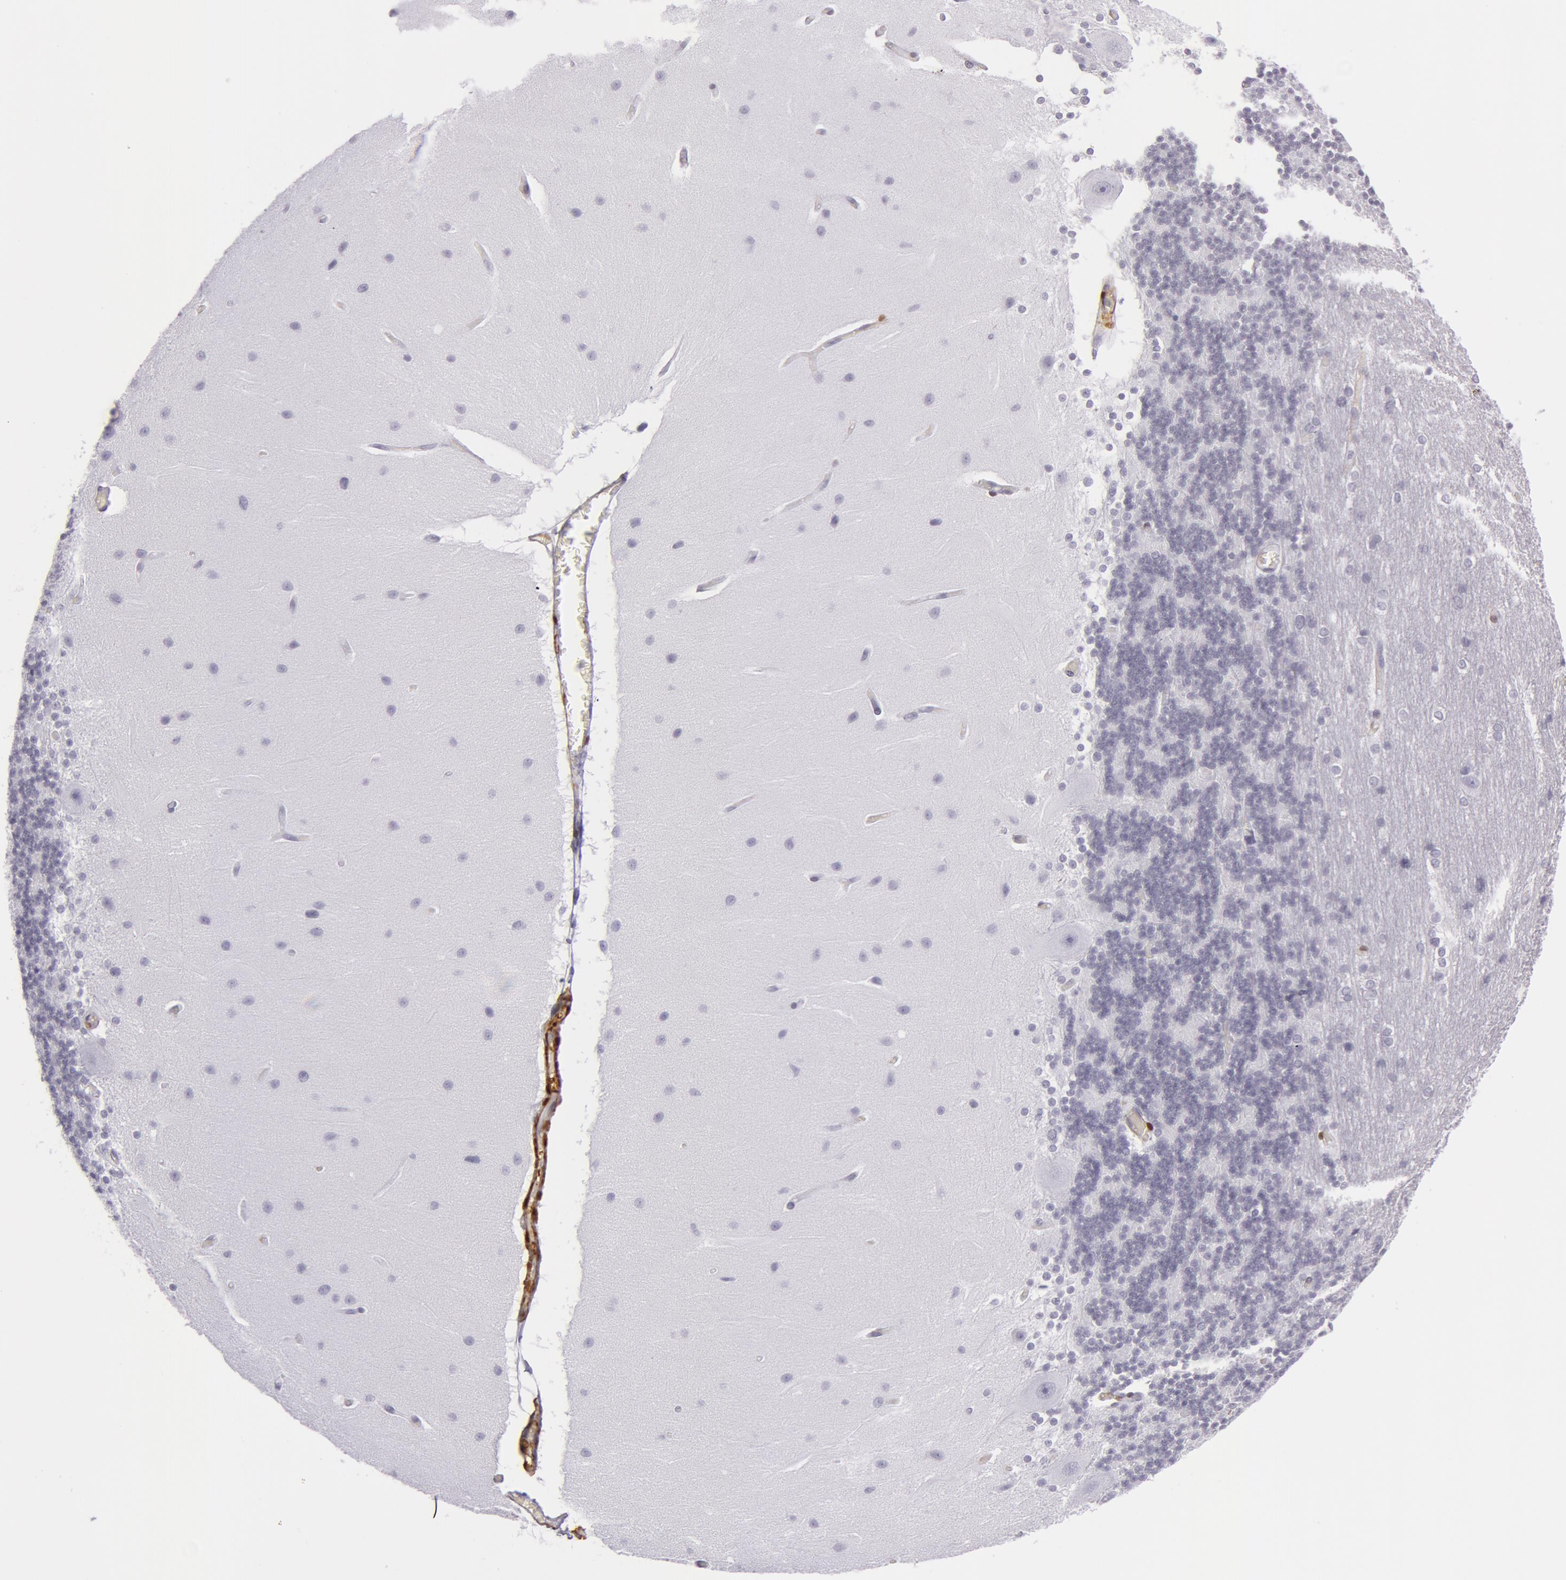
{"staining": {"intensity": "negative", "quantity": "none", "location": "none"}, "tissue": "cerebellum", "cell_type": "Cells in granular layer", "image_type": "normal", "snomed": [{"axis": "morphology", "description": "Normal tissue, NOS"}, {"axis": "topography", "description": "Cerebellum"}], "caption": "Cerebellum was stained to show a protein in brown. There is no significant expression in cells in granular layer. Brightfield microscopy of immunohistochemistry stained with DAB (3,3'-diaminobenzidine) (brown) and hematoxylin (blue), captured at high magnification.", "gene": "TAGLN", "patient": {"sex": "female", "age": 54}}